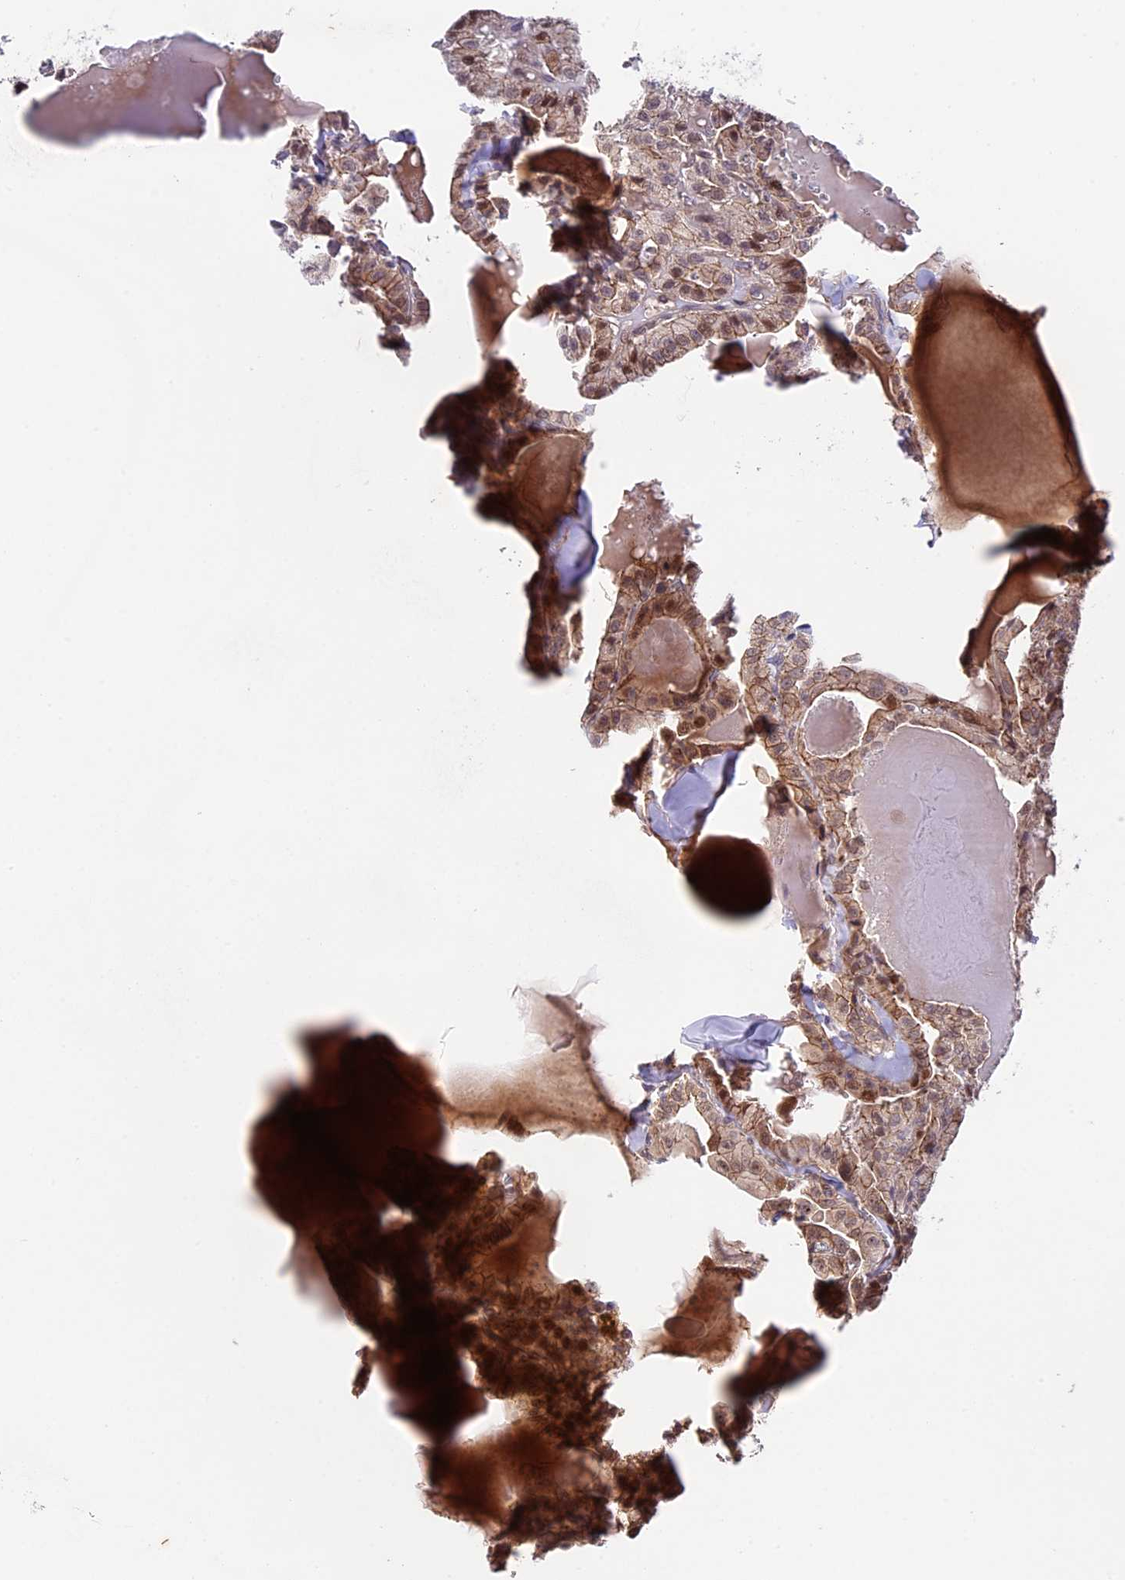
{"staining": {"intensity": "moderate", "quantity": ">75%", "location": "cytoplasmic/membranous"}, "tissue": "thyroid cancer", "cell_type": "Tumor cells", "image_type": "cancer", "snomed": [{"axis": "morphology", "description": "Papillary adenocarcinoma, NOS"}, {"axis": "topography", "description": "Thyroid gland"}], "caption": "The micrograph displays a brown stain indicating the presence of a protein in the cytoplasmic/membranous of tumor cells in thyroid papillary adenocarcinoma.", "gene": "SIPA1L3", "patient": {"sex": "male", "age": 52}}